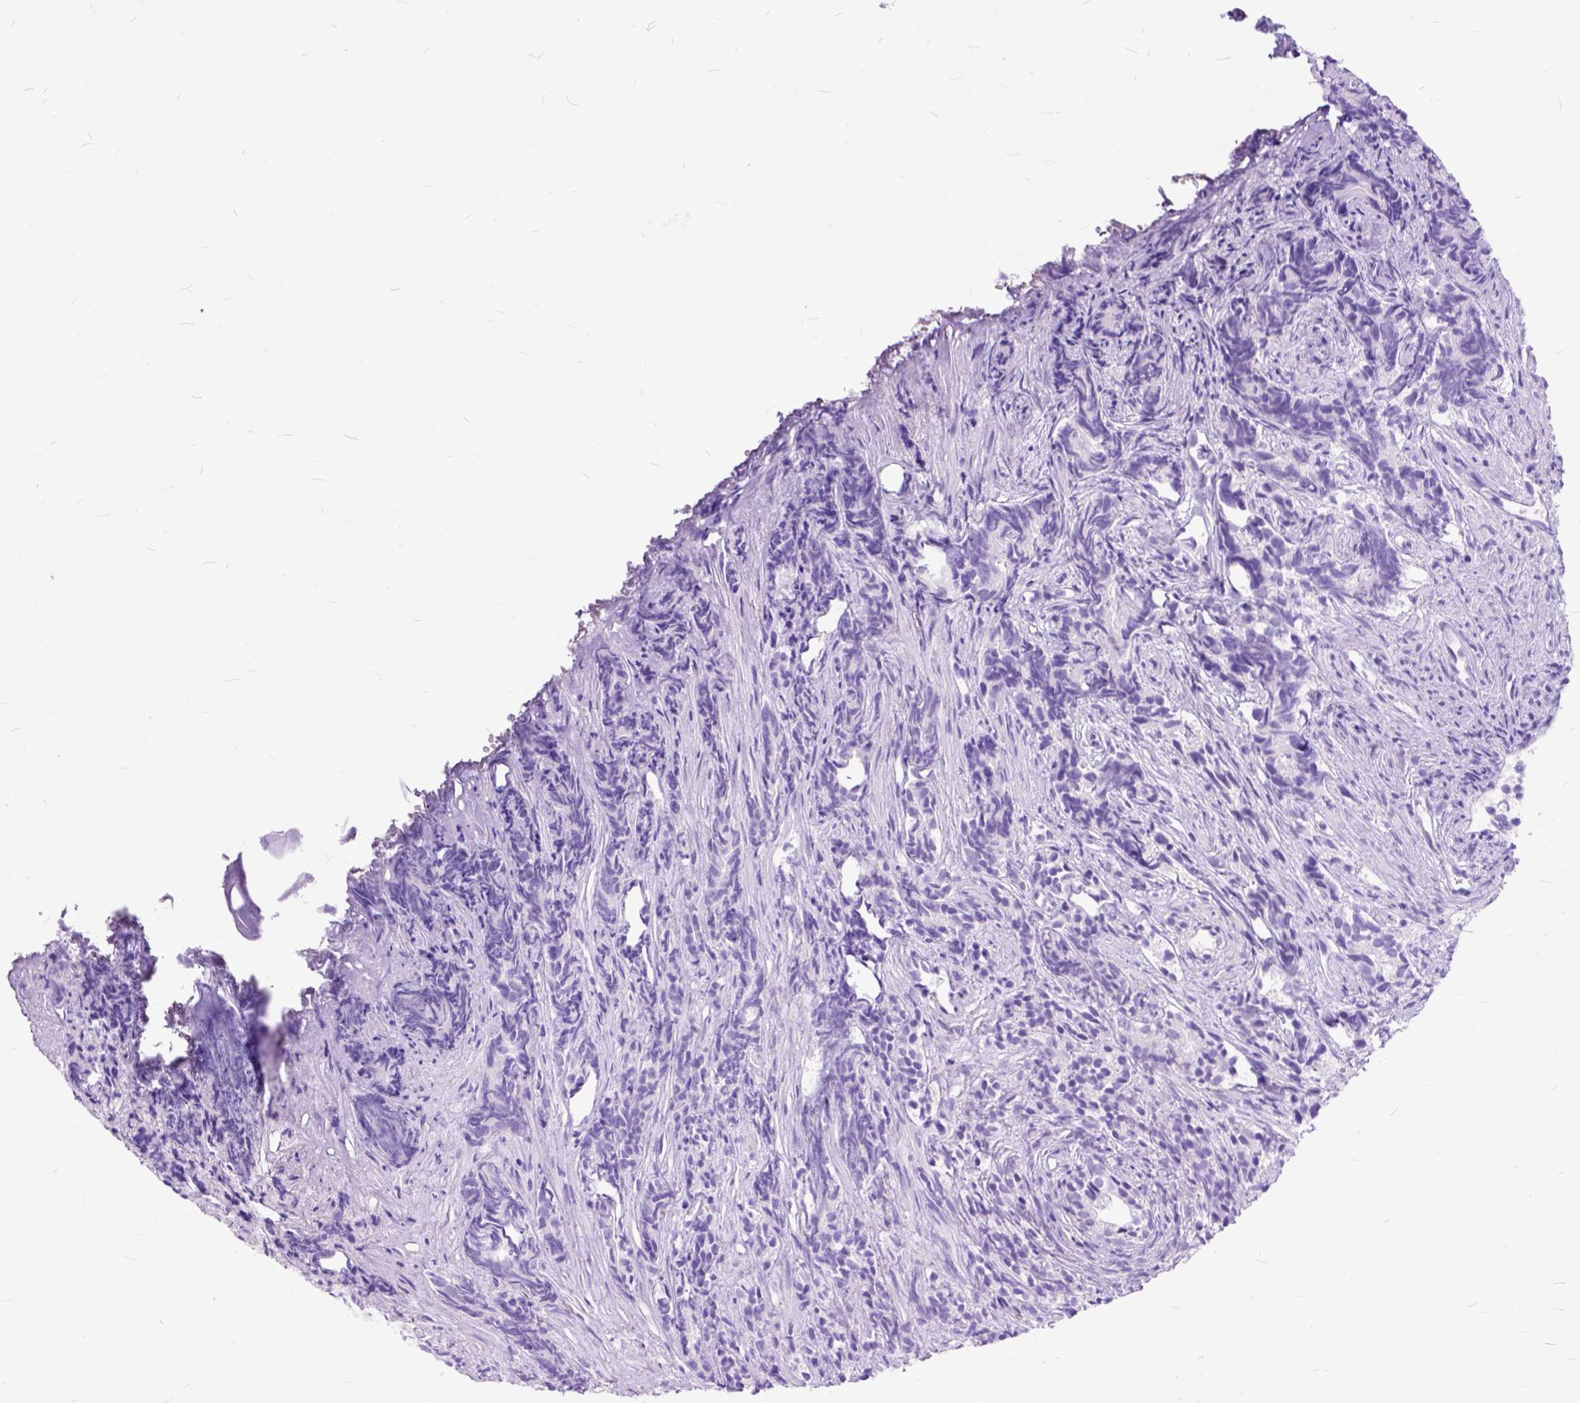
{"staining": {"intensity": "negative", "quantity": "none", "location": "none"}, "tissue": "prostate cancer", "cell_type": "Tumor cells", "image_type": "cancer", "snomed": [{"axis": "morphology", "description": "Adenocarcinoma, High grade"}, {"axis": "topography", "description": "Prostate"}], "caption": "Immunohistochemistry (IHC) micrograph of human high-grade adenocarcinoma (prostate) stained for a protein (brown), which displays no positivity in tumor cells. (Brightfield microscopy of DAB (3,3'-diaminobenzidine) immunohistochemistry at high magnification).", "gene": "C1QTNF3", "patient": {"sex": "male", "age": 84}}